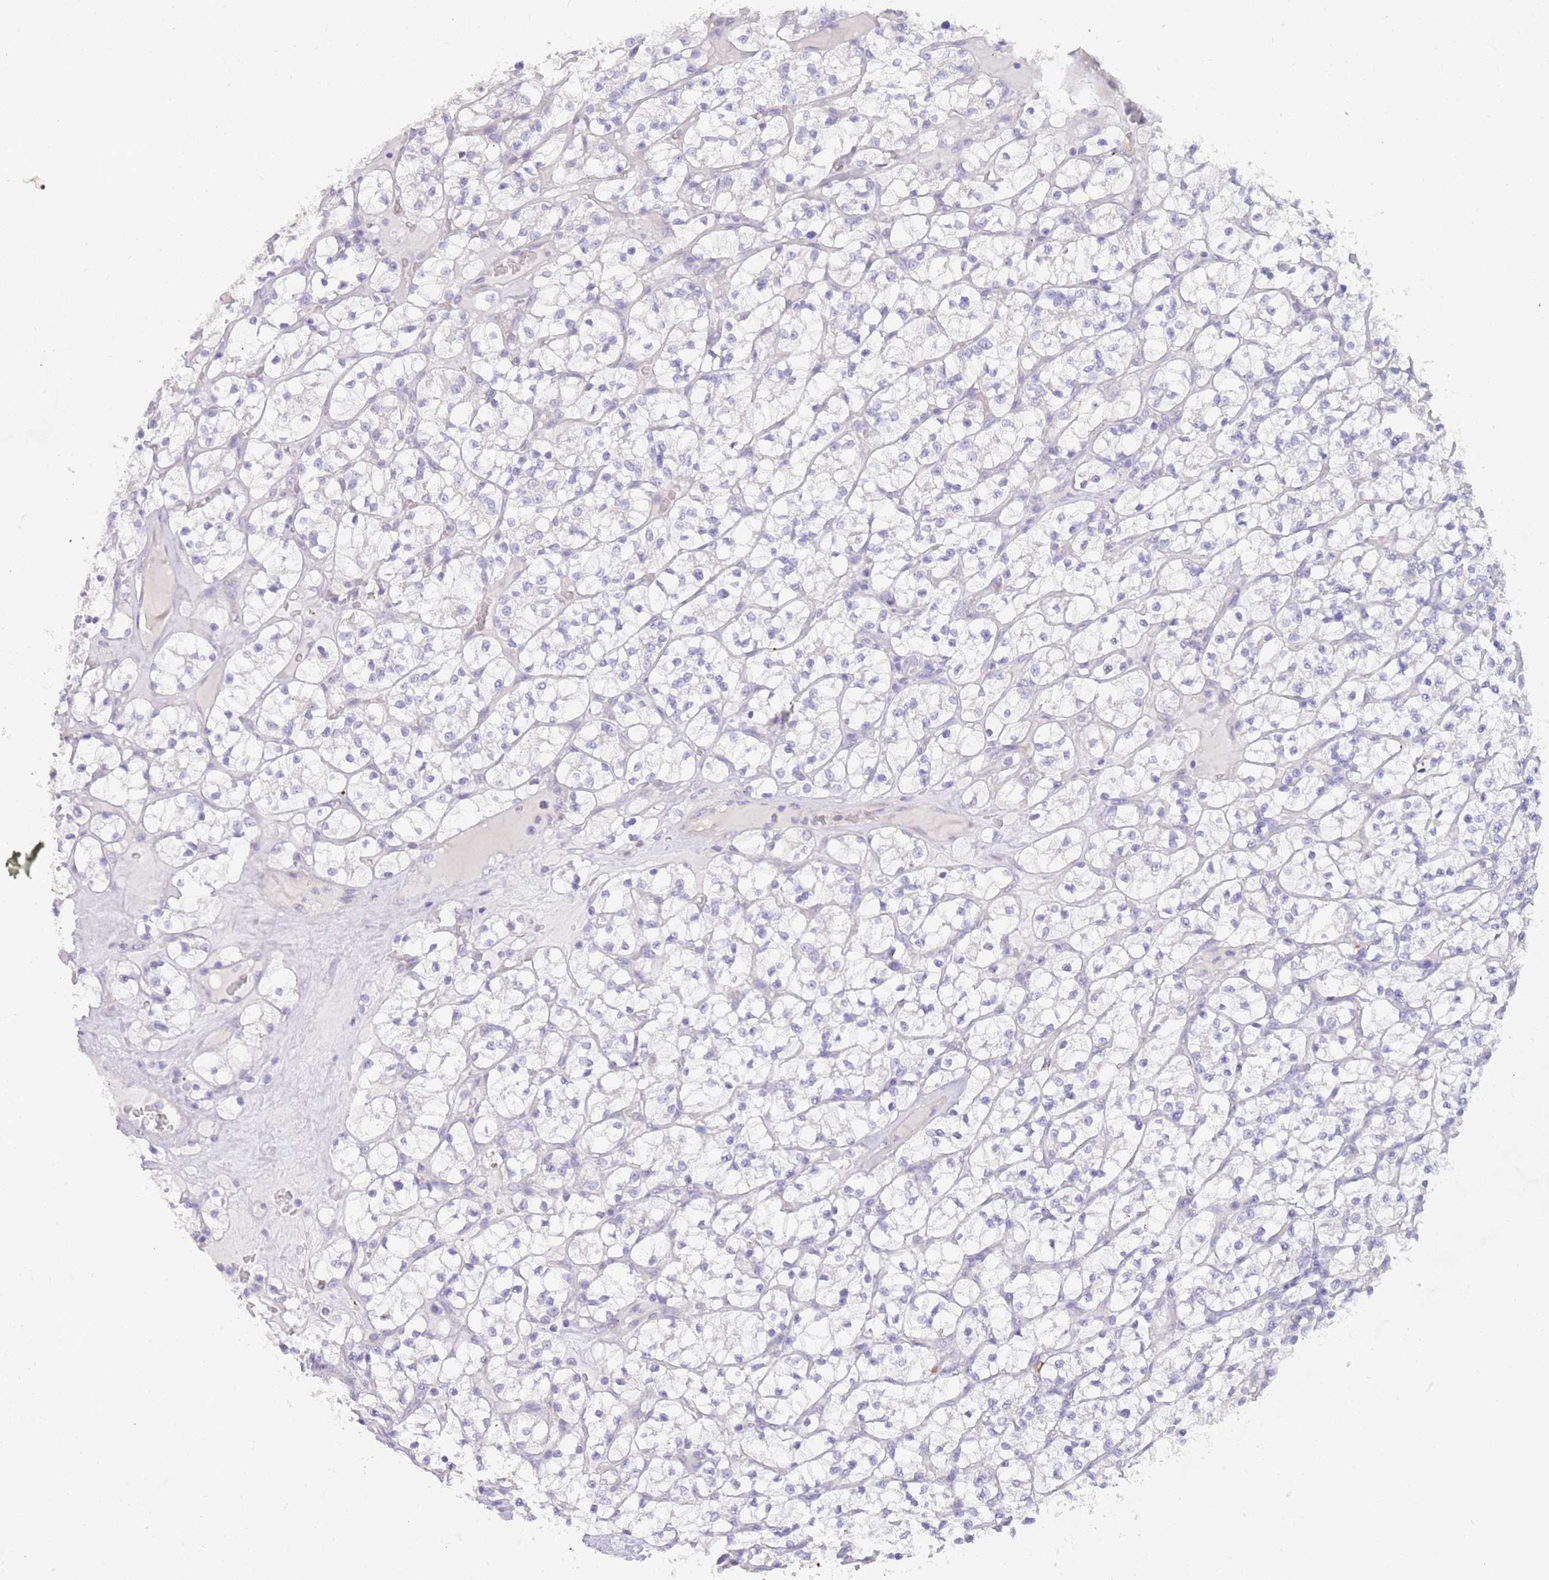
{"staining": {"intensity": "negative", "quantity": "none", "location": "none"}, "tissue": "renal cancer", "cell_type": "Tumor cells", "image_type": "cancer", "snomed": [{"axis": "morphology", "description": "Adenocarcinoma, NOS"}, {"axis": "topography", "description": "Kidney"}], "caption": "DAB (3,3'-diaminobenzidine) immunohistochemical staining of human renal cancer shows no significant expression in tumor cells.", "gene": "CCDC149", "patient": {"sex": "female", "age": 64}}